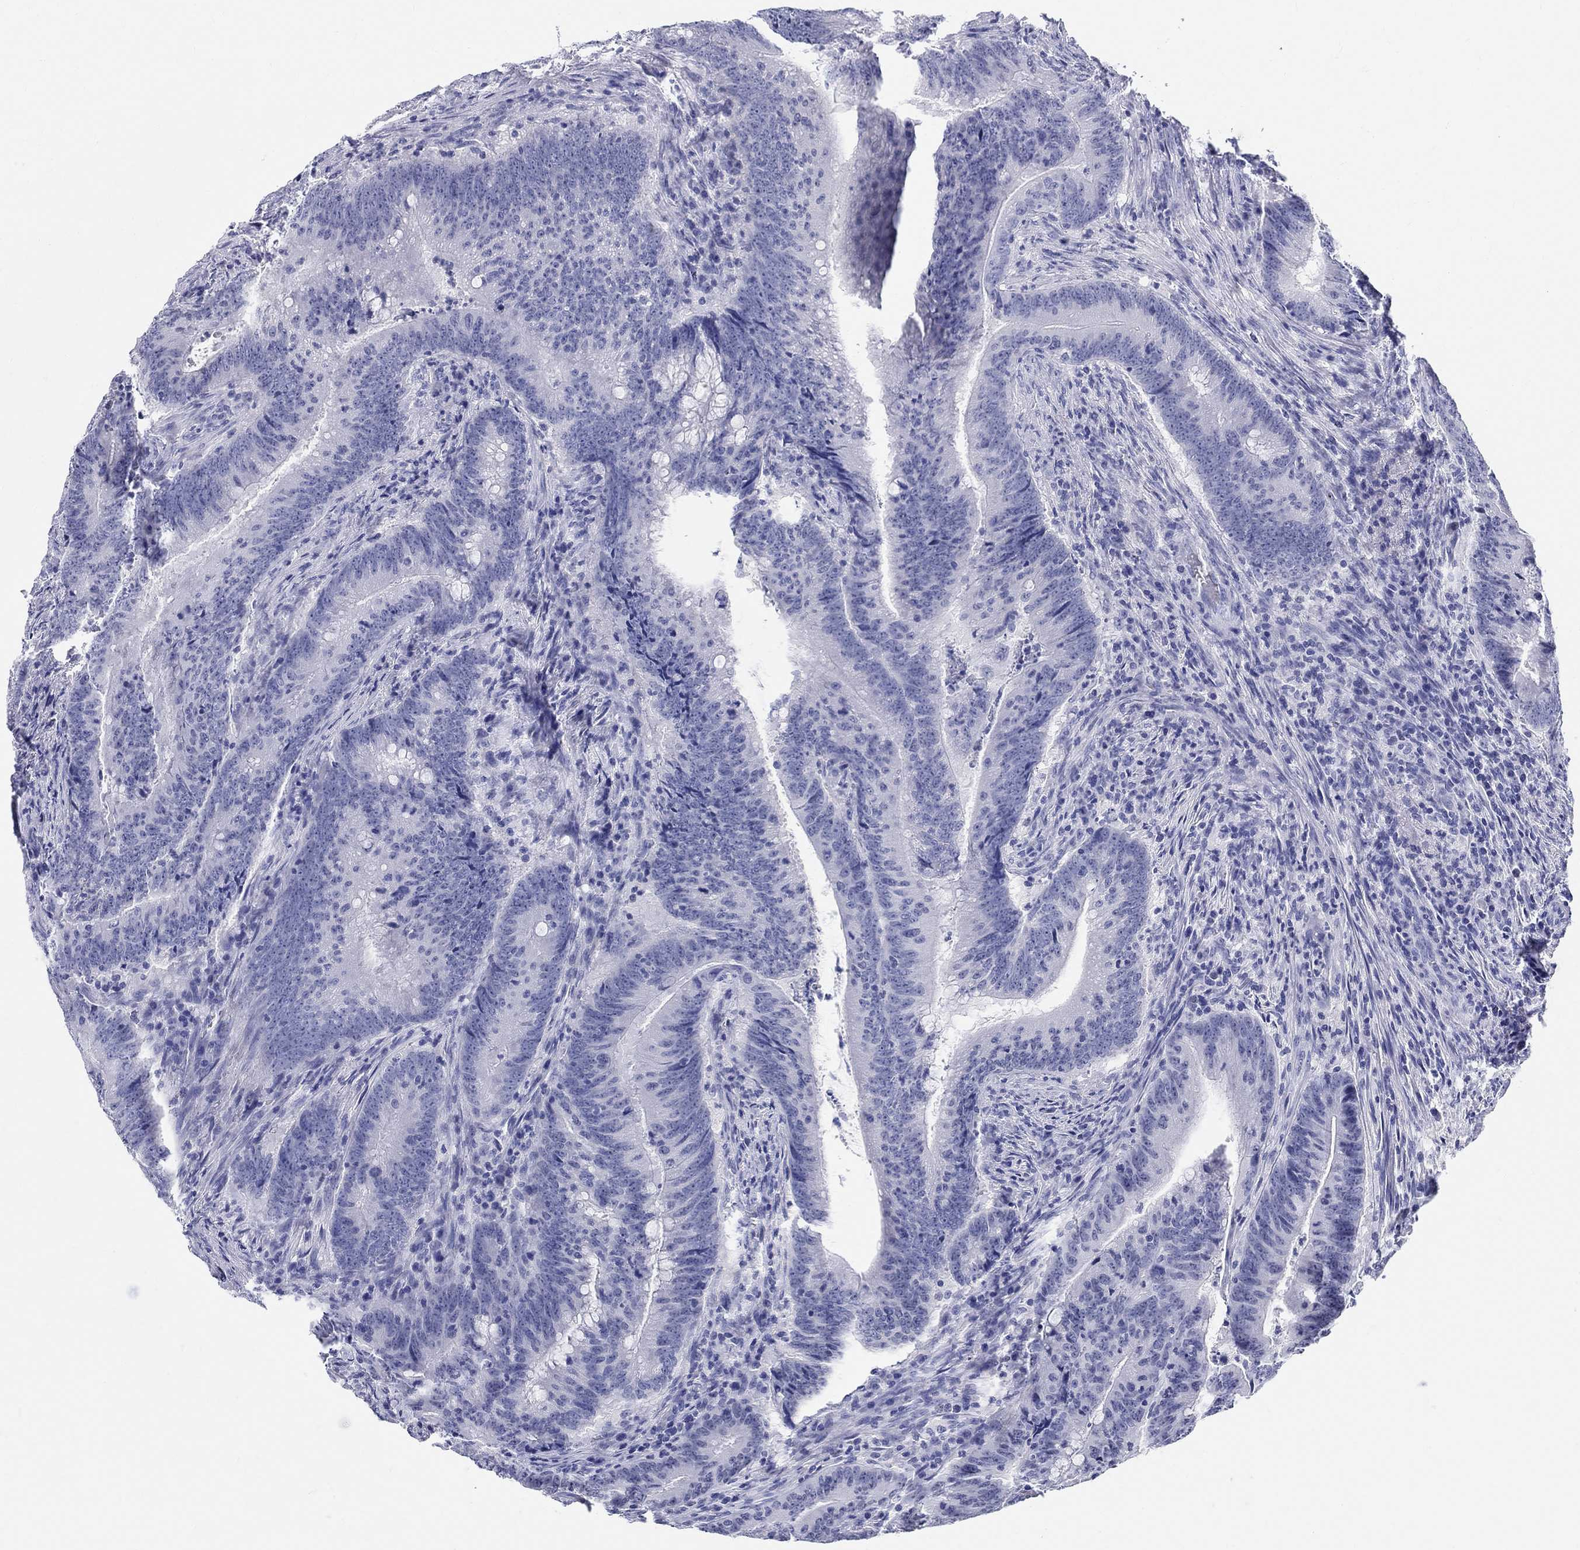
{"staining": {"intensity": "negative", "quantity": "none", "location": "none"}, "tissue": "colorectal cancer", "cell_type": "Tumor cells", "image_type": "cancer", "snomed": [{"axis": "morphology", "description": "Adenocarcinoma, NOS"}, {"axis": "topography", "description": "Colon"}], "caption": "The photomicrograph exhibits no significant expression in tumor cells of adenocarcinoma (colorectal). The staining is performed using DAB brown chromogen with nuclei counter-stained in using hematoxylin.", "gene": "LAMP5", "patient": {"sex": "female", "age": 87}}